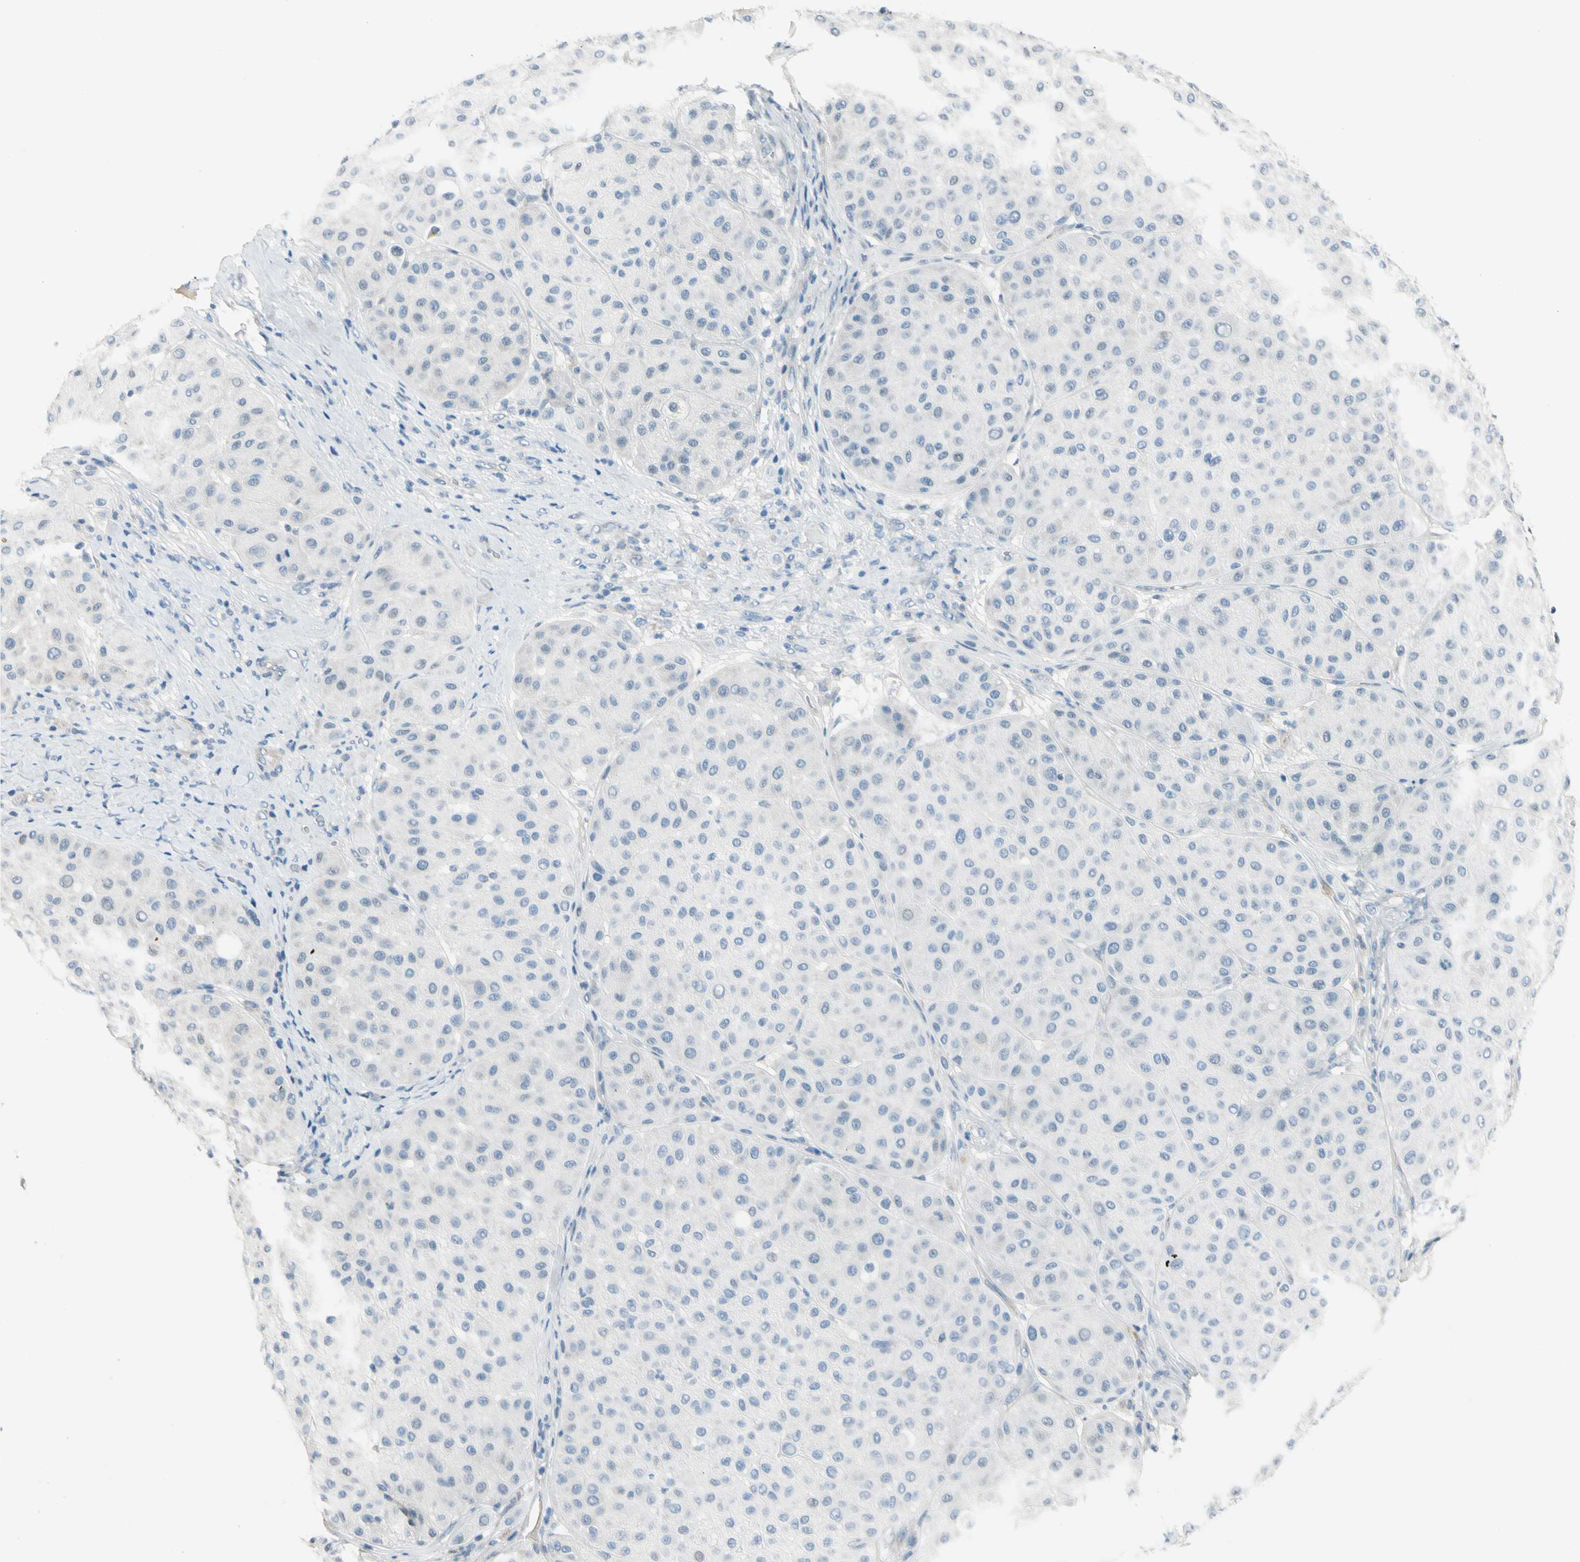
{"staining": {"intensity": "negative", "quantity": "none", "location": "none"}, "tissue": "melanoma", "cell_type": "Tumor cells", "image_type": "cancer", "snomed": [{"axis": "morphology", "description": "Normal tissue, NOS"}, {"axis": "morphology", "description": "Malignant melanoma, Metastatic site"}, {"axis": "topography", "description": "Skin"}], "caption": "Immunohistochemistry image of neoplastic tissue: melanoma stained with DAB displays no significant protein expression in tumor cells.", "gene": "STK40", "patient": {"sex": "male", "age": 41}}